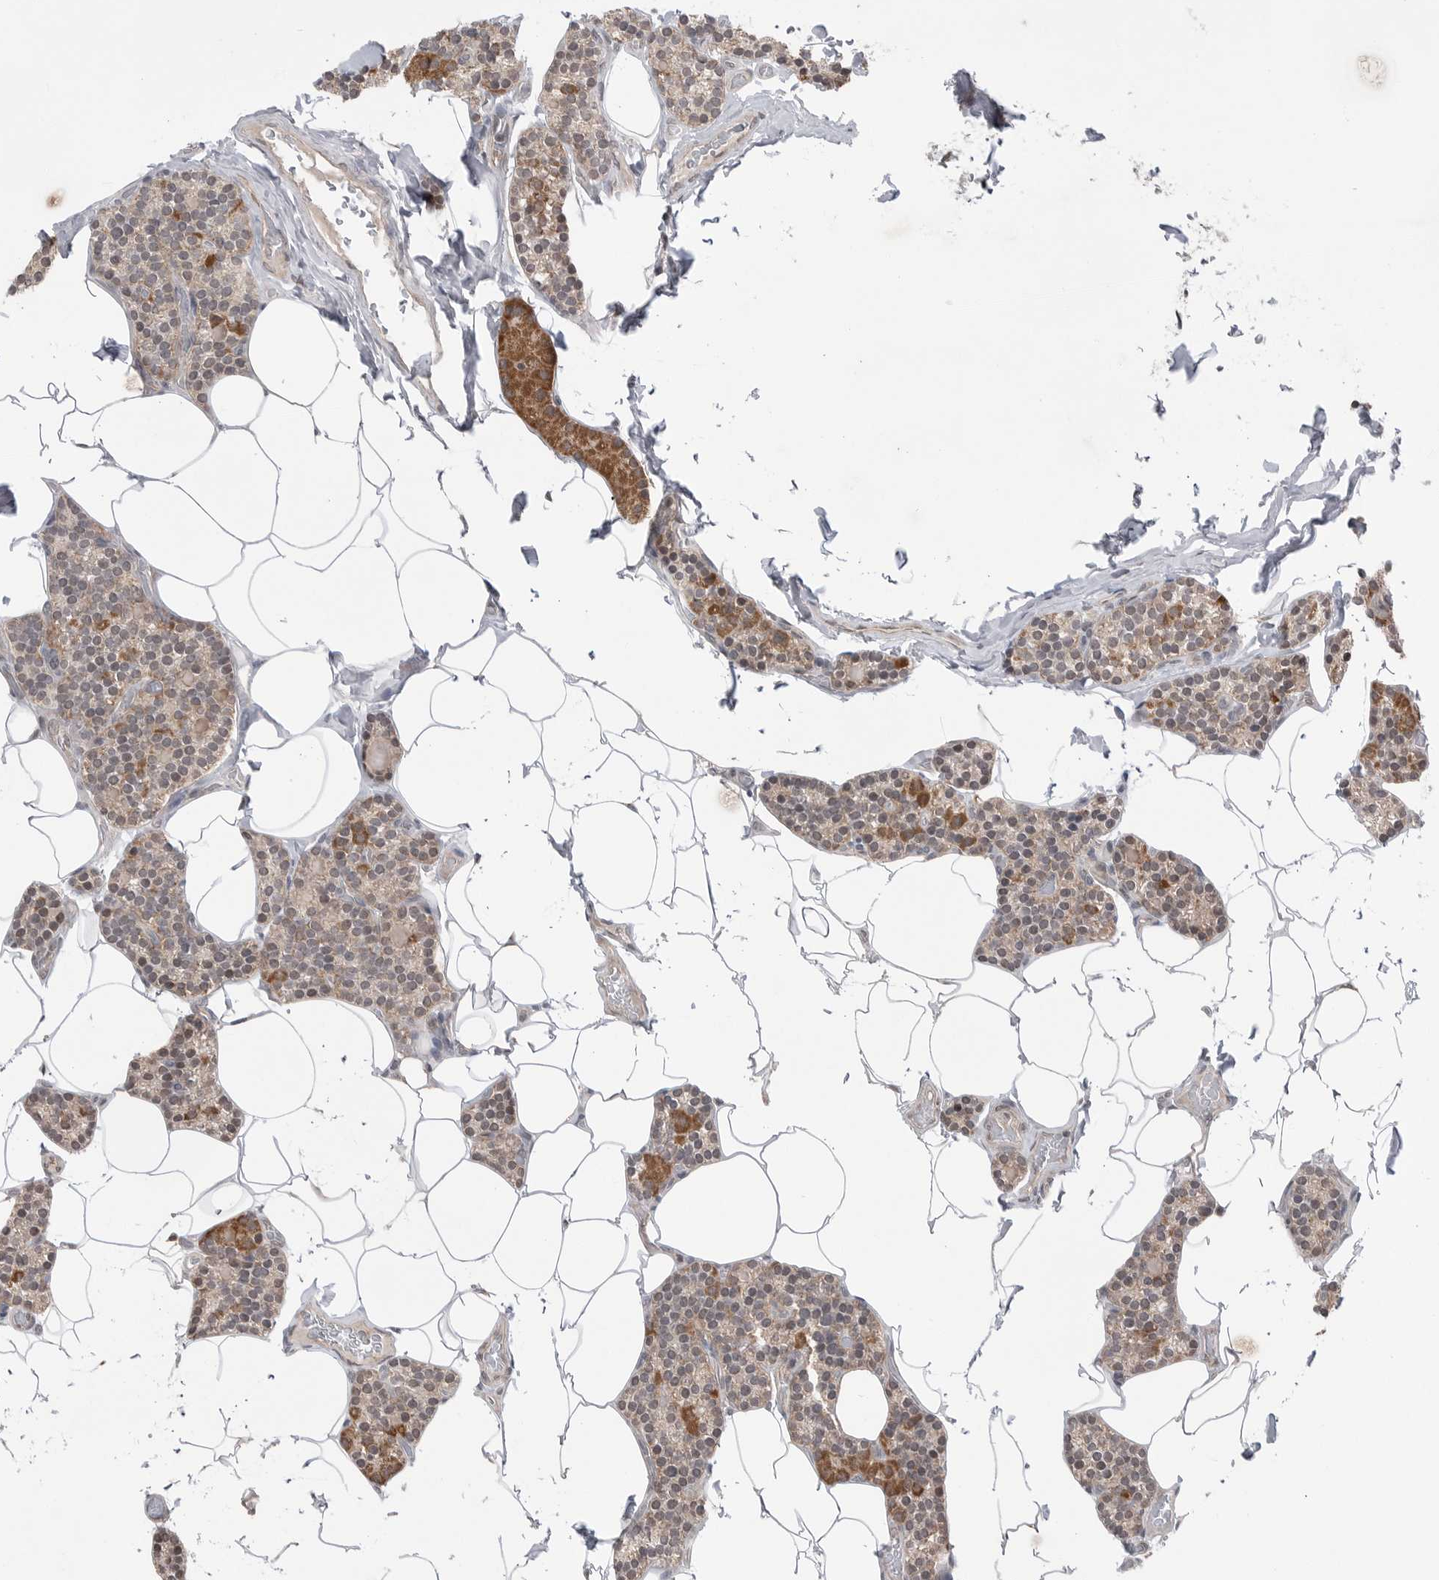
{"staining": {"intensity": "strong", "quantity": "25%-75%", "location": "cytoplasmic/membranous"}, "tissue": "parathyroid gland", "cell_type": "Glandular cells", "image_type": "normal", "snomed": [{"axis": "morphology", "description": "Normal tissue, NOS"}, {"axis": "topography", "description": "Parathyroid gland"}], "caption": "This micrograph displays normal parathyroid gland stained with immunohistochemistry to label a protein in brown. The cytoplasmic/membranous of glandular cells show strong positivity for the protein. Nuclei are counter-stained blue.", "gene": "NTAQ1", "patient": {"sex": "male", "age": 52}}